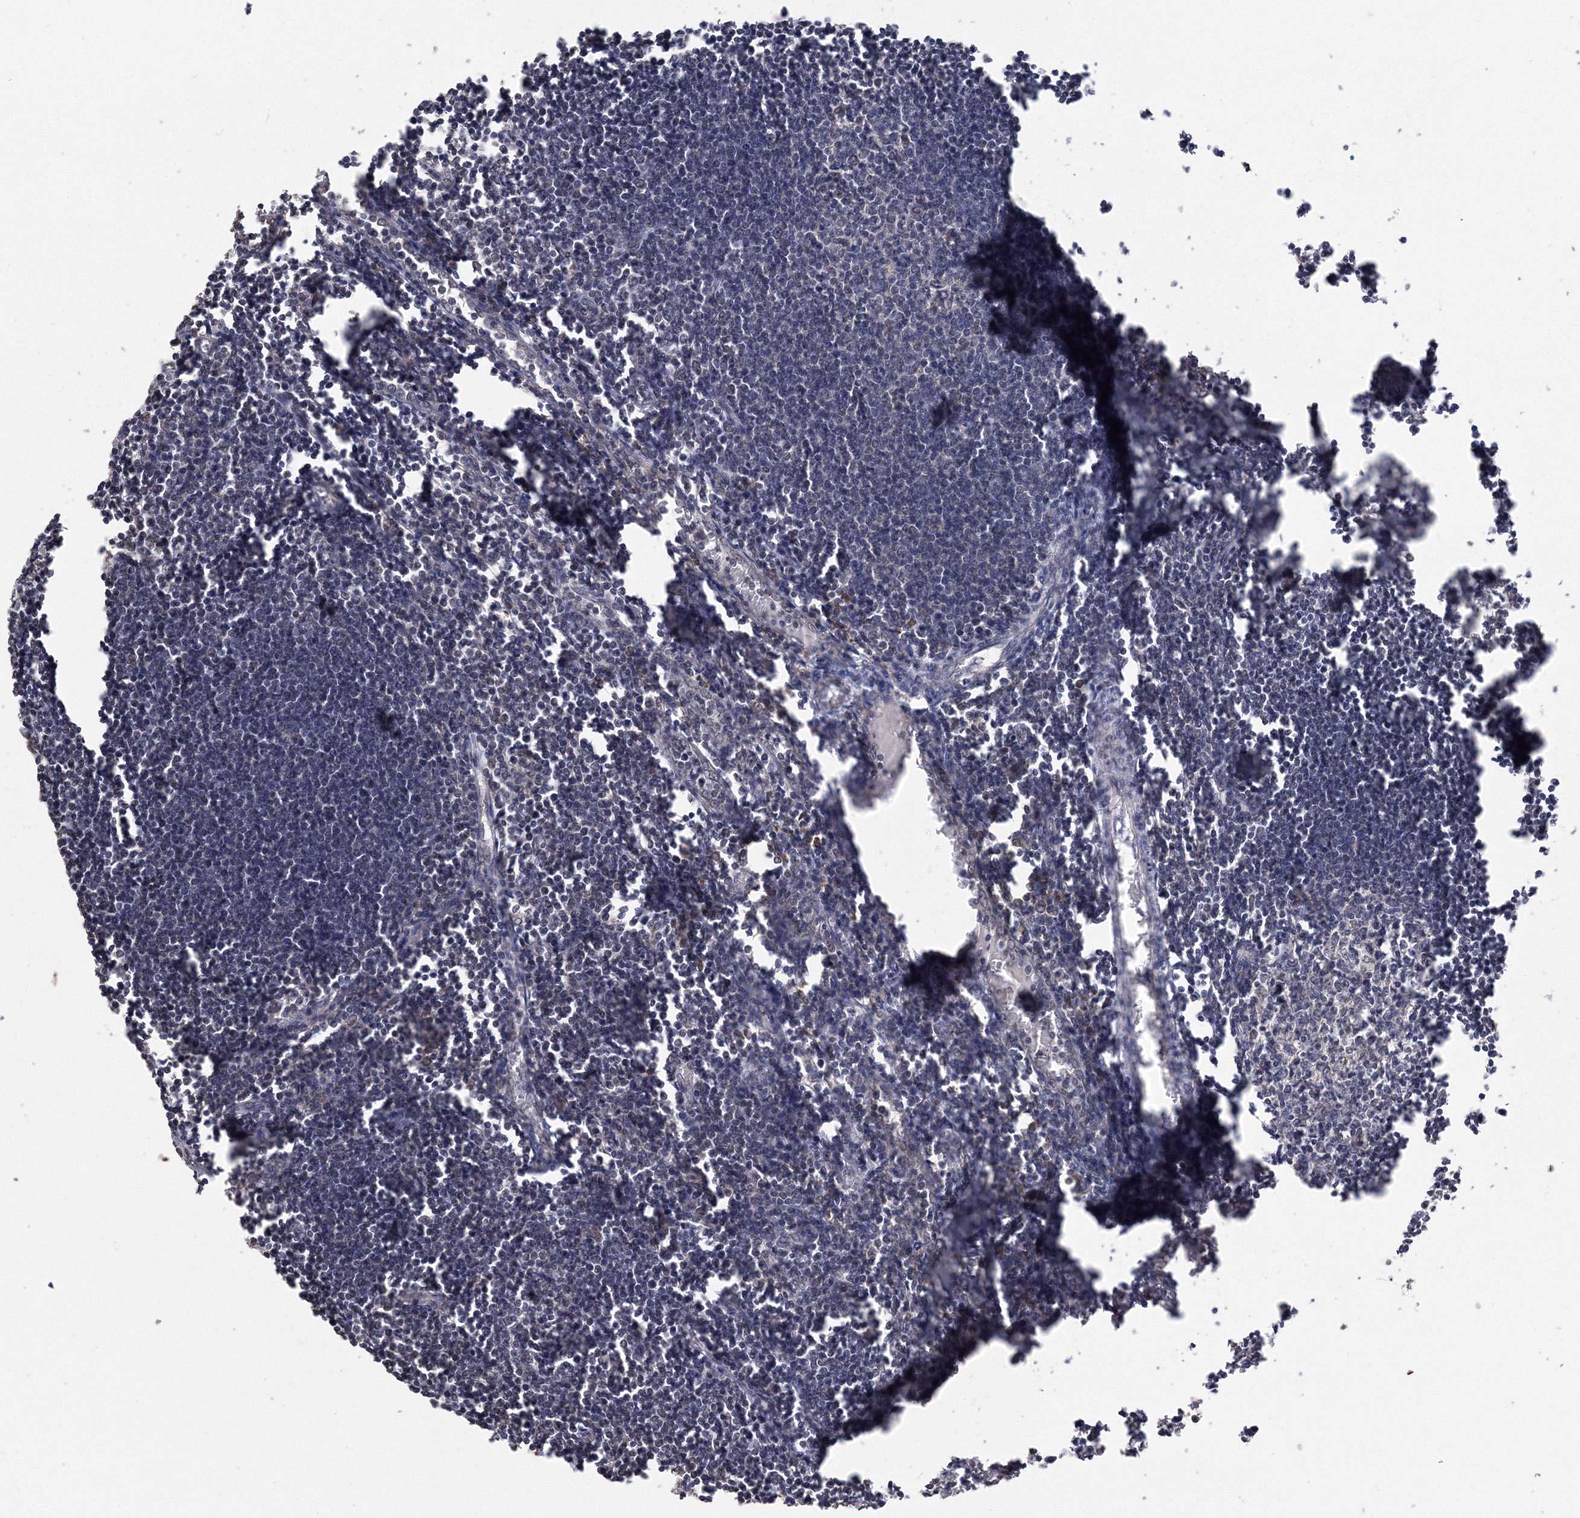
{"staining": {"intensity": "weak", "quantity": "<25%", "location": "nuclear"}, "tissue": "lymph node", "cell_type": "Germinal center cells", "image_type": "normal", "snomed": [{"axis": "morphology", "description": "Normal tissue, NOS"}, {"axis": "morphology", "description": "Malignant melanoma, Metastatic site"}, {"axis": "topography", "description": "Lymph node"}], "caption": "The histopathology image shows no significant staining in germinal center cells of lymph node.", "gene": "GPN1", "patient": {"sex": "male", "age": 41}}